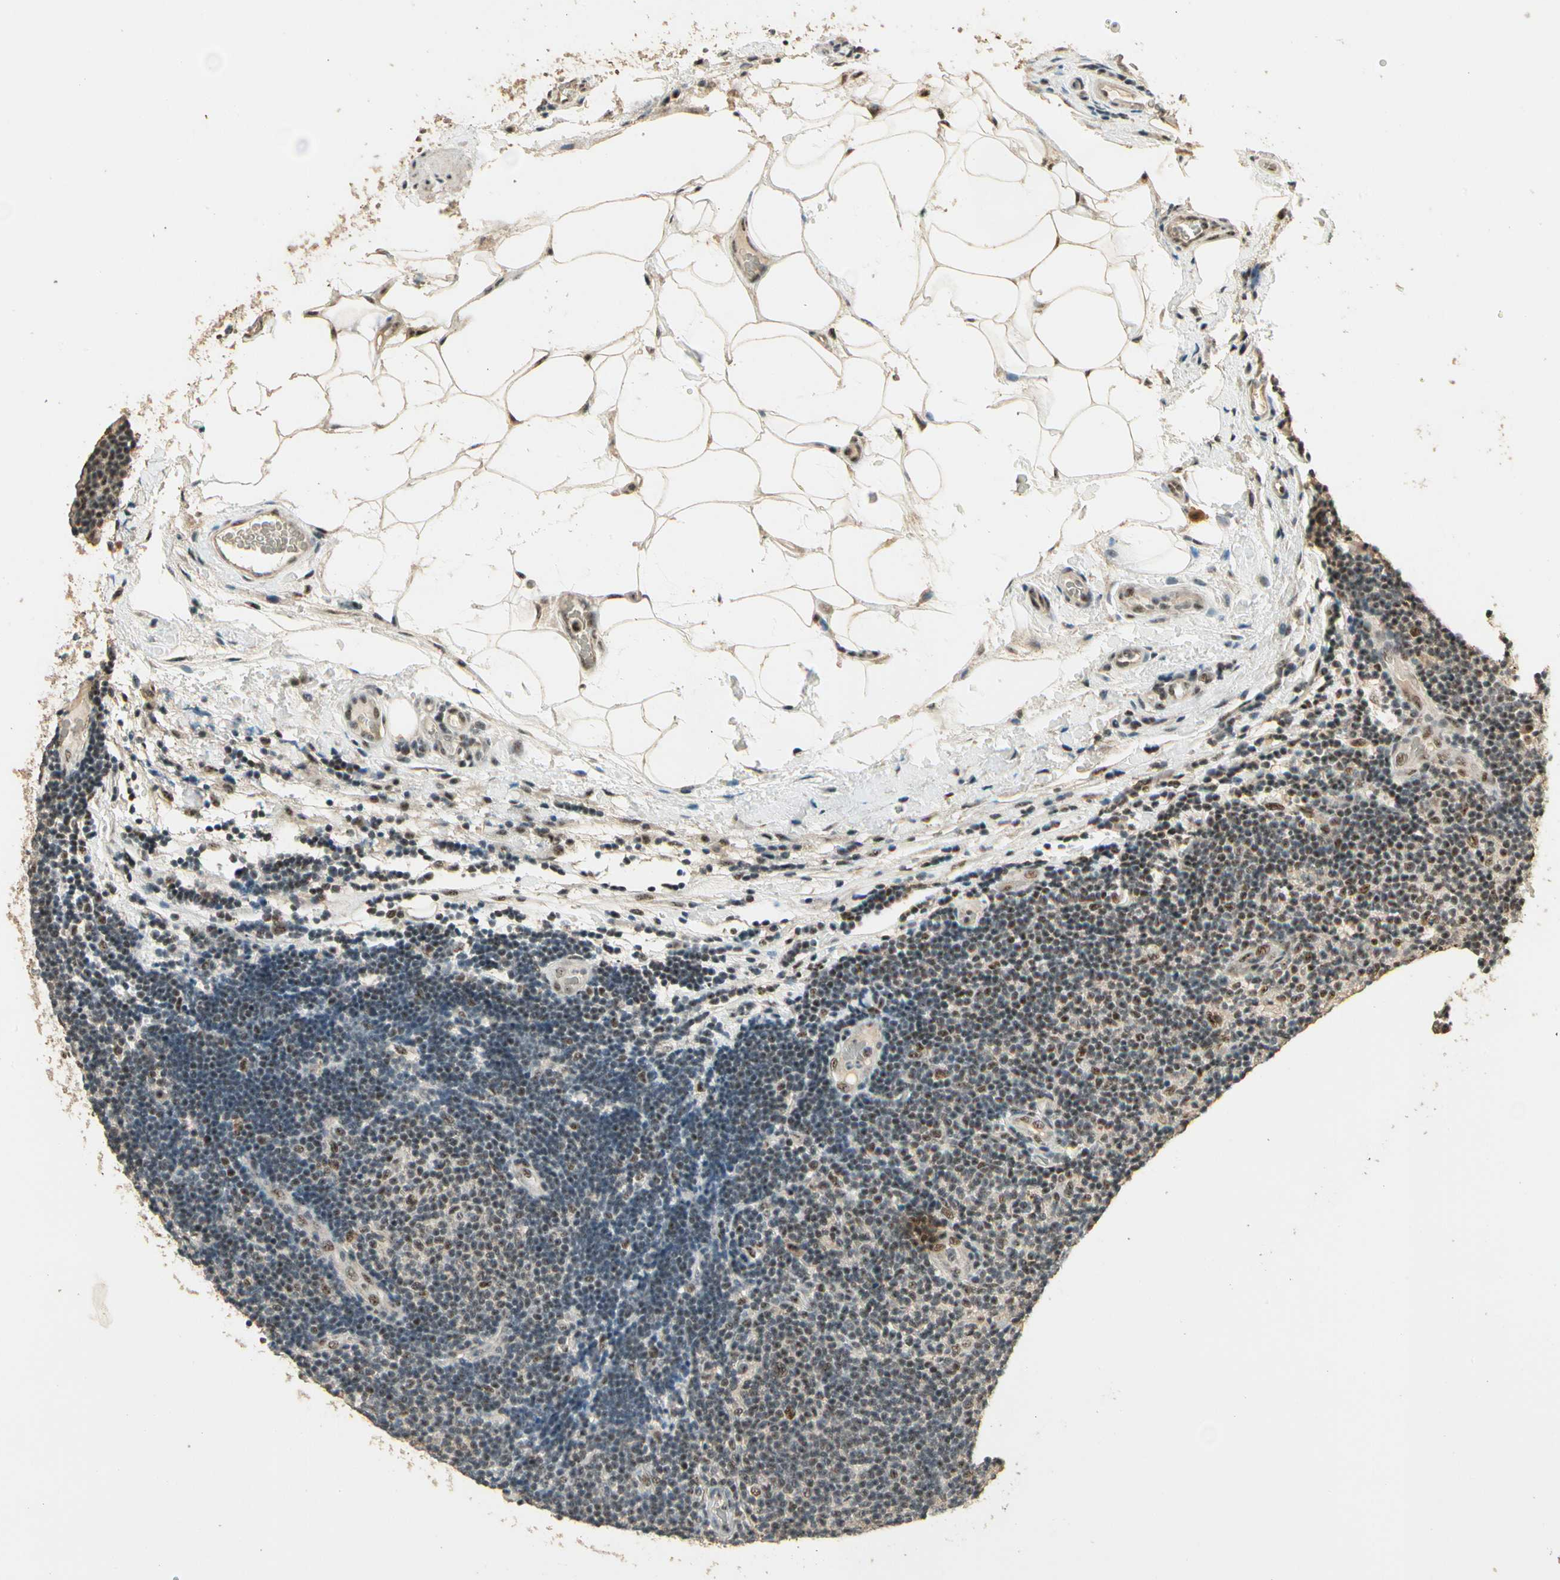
{"staining": {"intensity": "weak", "quantity": "25%-75%", "location": "nuclear"}, "tissue": "lymphoma", "cell_type": "Tumor cells", "image_type": "cancer", "snomed": [{"axis": "morphology", "description": "Malignant lymphoma, non-Hodgkin's type, Low grade"}, {"axis": "topography", "description": "Lymph node"}], "caption": "A high-resolution photomicrograph shows IHC staining of lymphoma, which displays weak nuclear positivity in approximately 25%-75% of tumor cells.", "gene": "RBM25", "patient": {"sex": "male", "age": 83}}